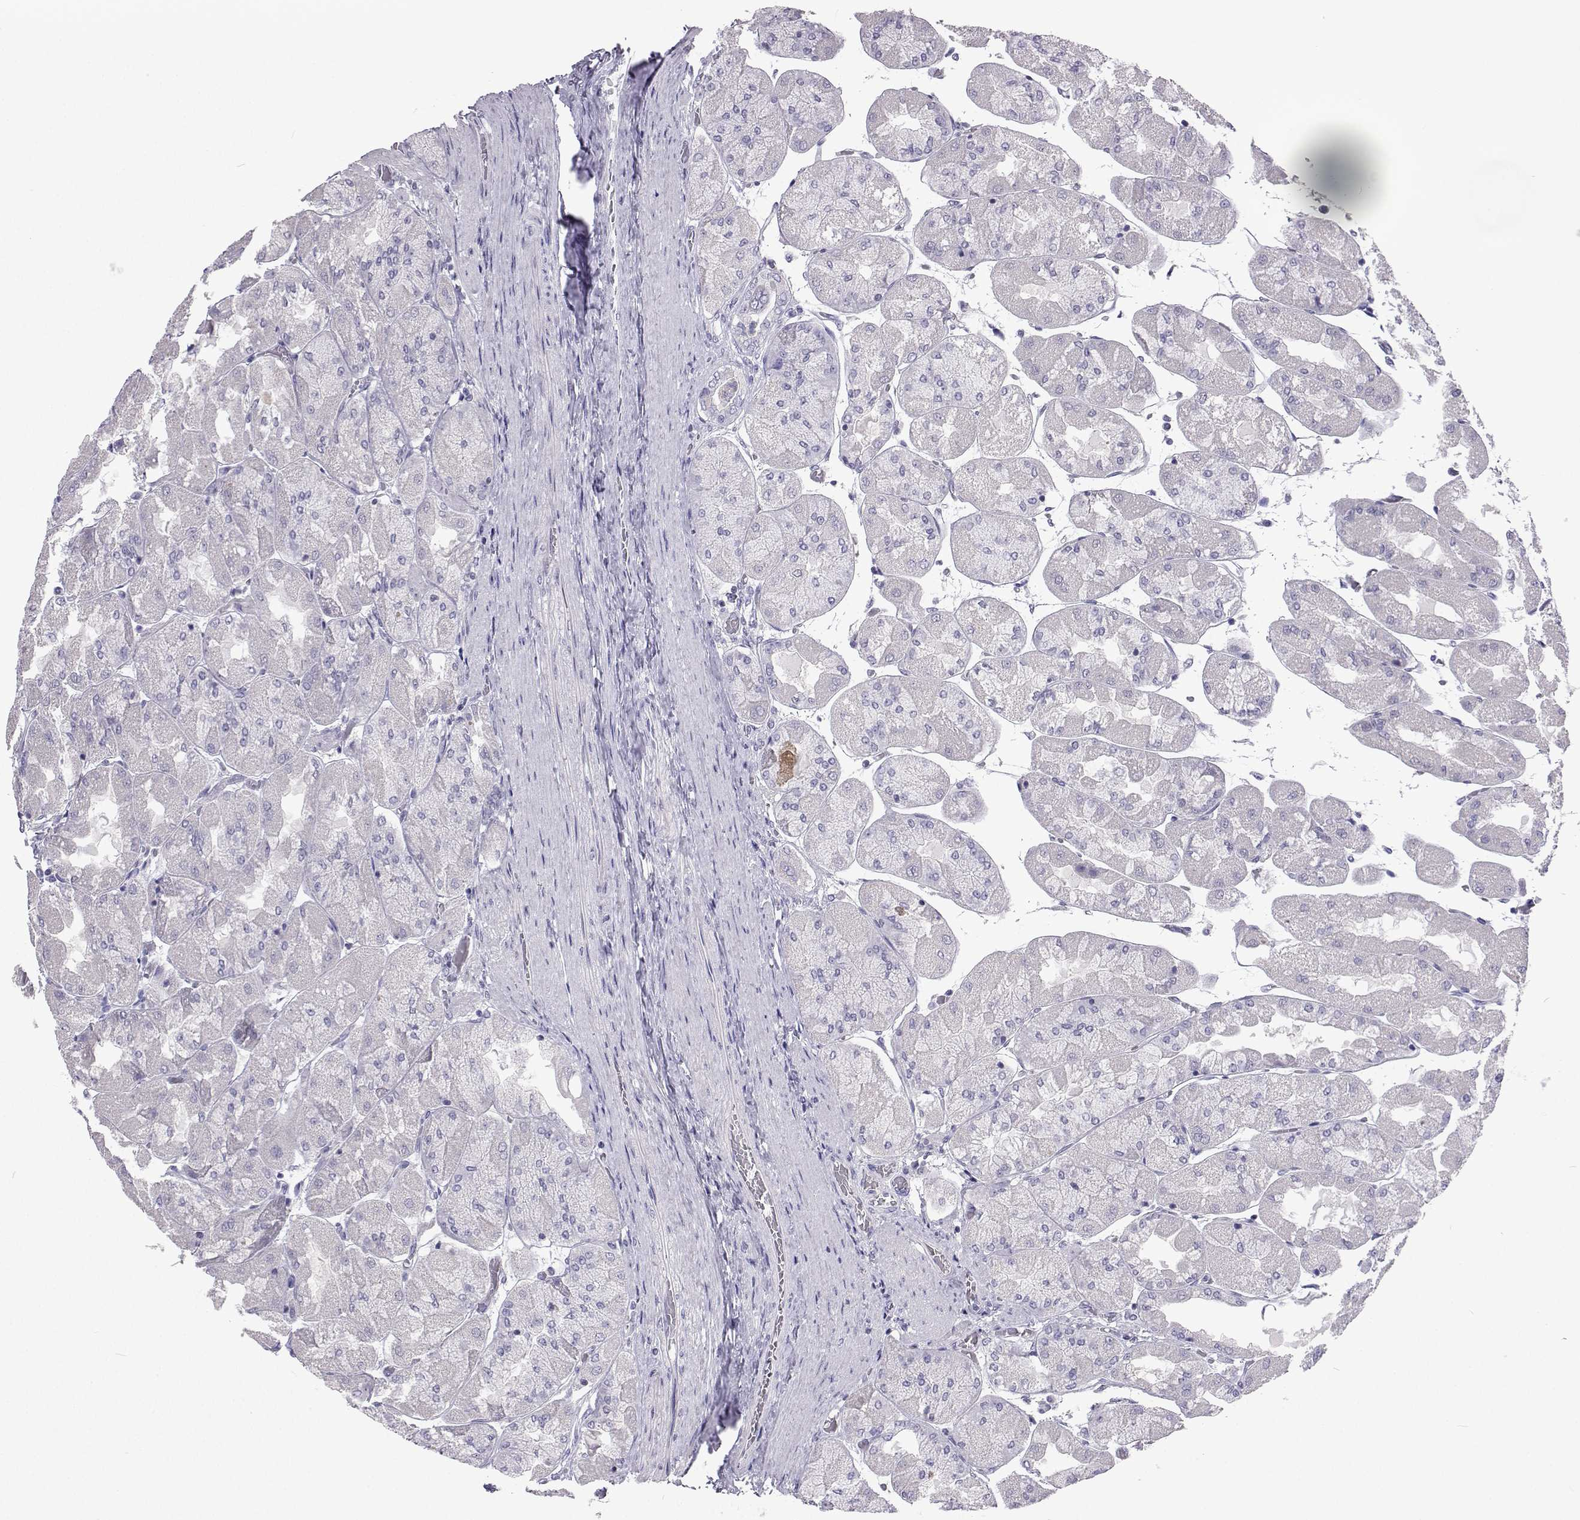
{"staining": {"intensity": "negative", "quantity": "none", "location": "none"}, "tissue": "stomach", "cell_type": "Glandular cells", "image_type": "normal", "snomed": [{"axis": "morphology", "description": "Normal tissue, NOS"}, {"axis": "topography", "description": "Stomach"}], "caption": "IHC of normal human stomach exhibits no expression in glandular cells.", "gene": "GALM", "patient": {"sex": "female", "age": 61}}